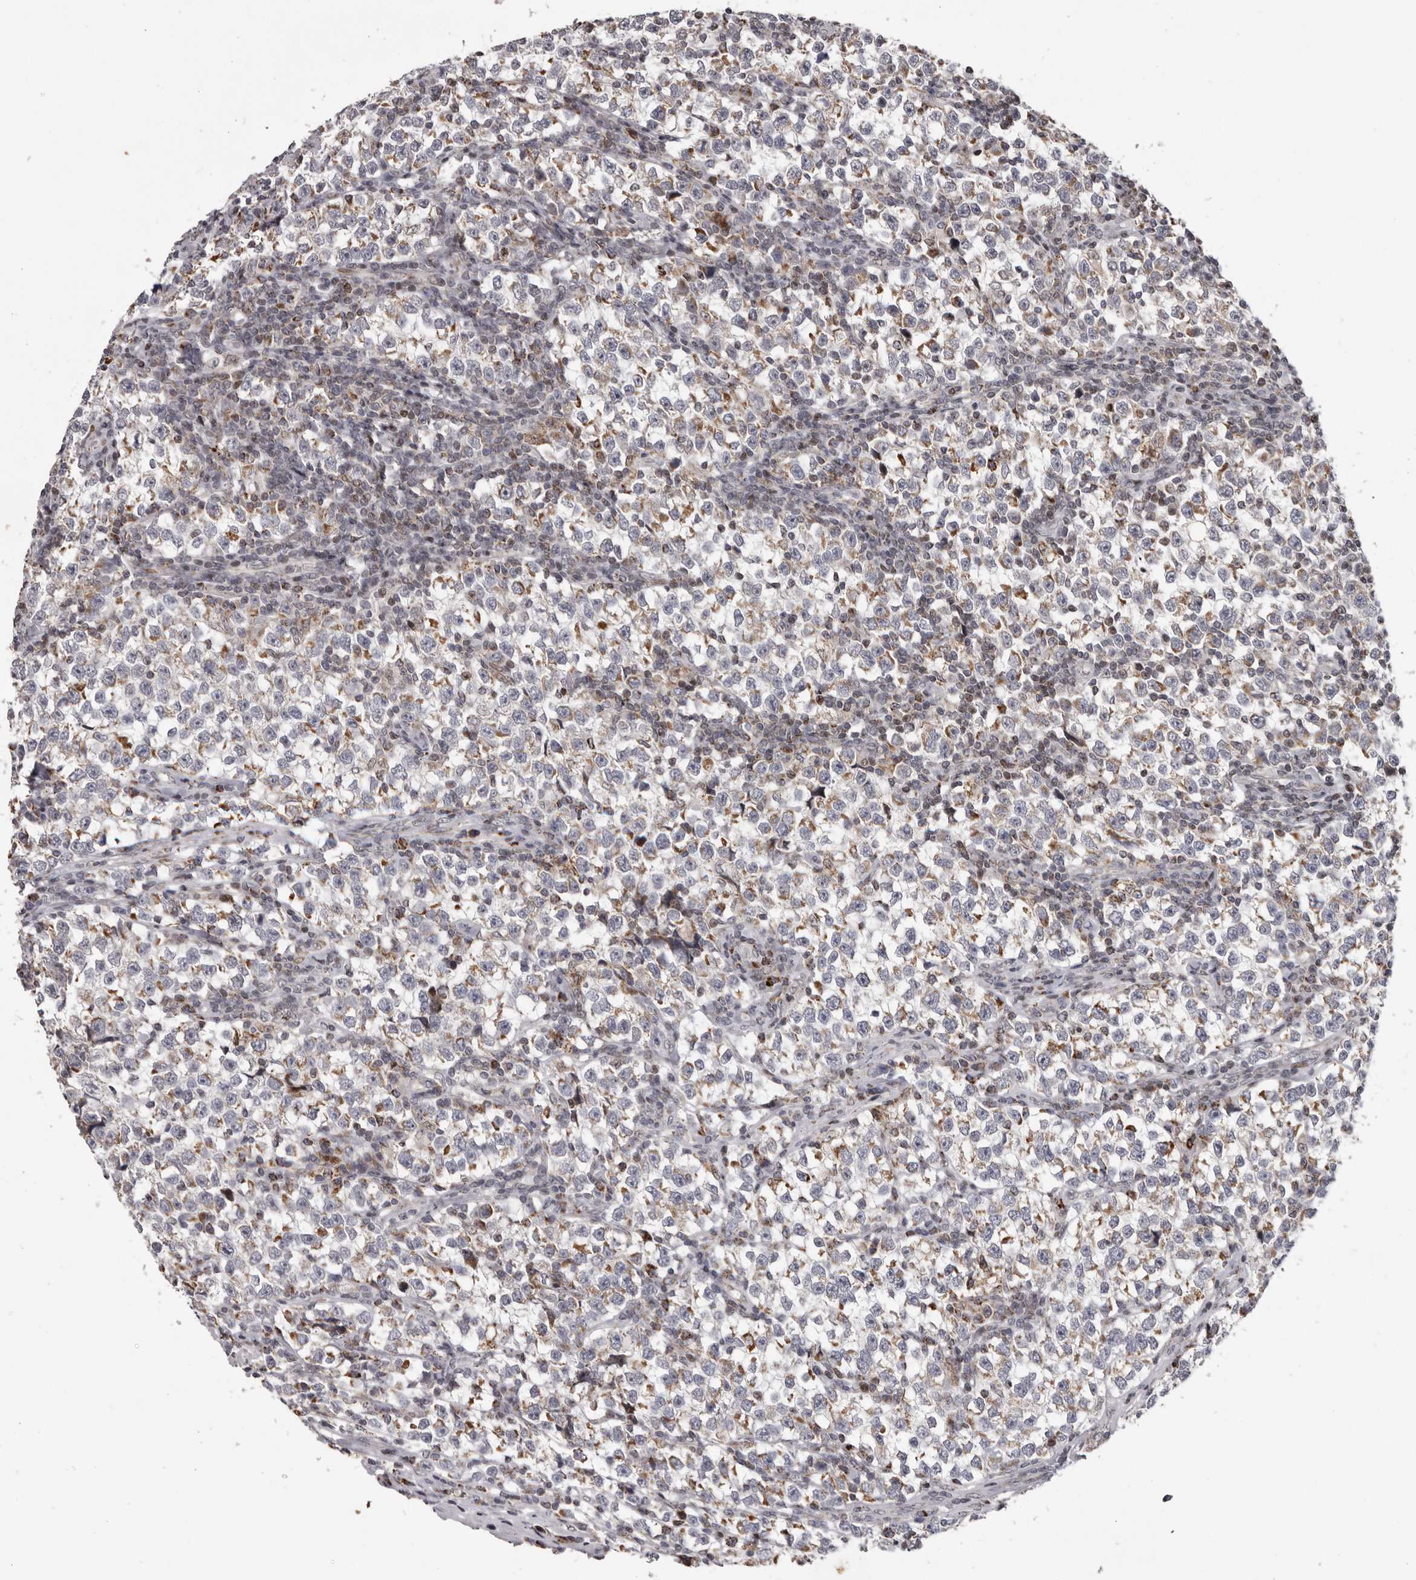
{"staining": {"intensity": "moderate", "quantity": "<25%", "location": "cytoplasmic/membranous"}, "tissue": "testis cancer", "cell_type": "Tumor cells", "image_type": "cancer", "snomed": [{"axis": "morphology", "description": "Normal tissue, NOS"}, {"axis": "morphology", "description": "Seminoma, NOS"}, {"axis": "topography", "description": "Testis"}], "caption": "Tumor cells show low levels of moderate cytoplasmic/membranous positivity in about <25% of cells in human testis cancer (seminoma).", "gene": "C17orf99", "patient": {"sex": "male", "age": 43}}